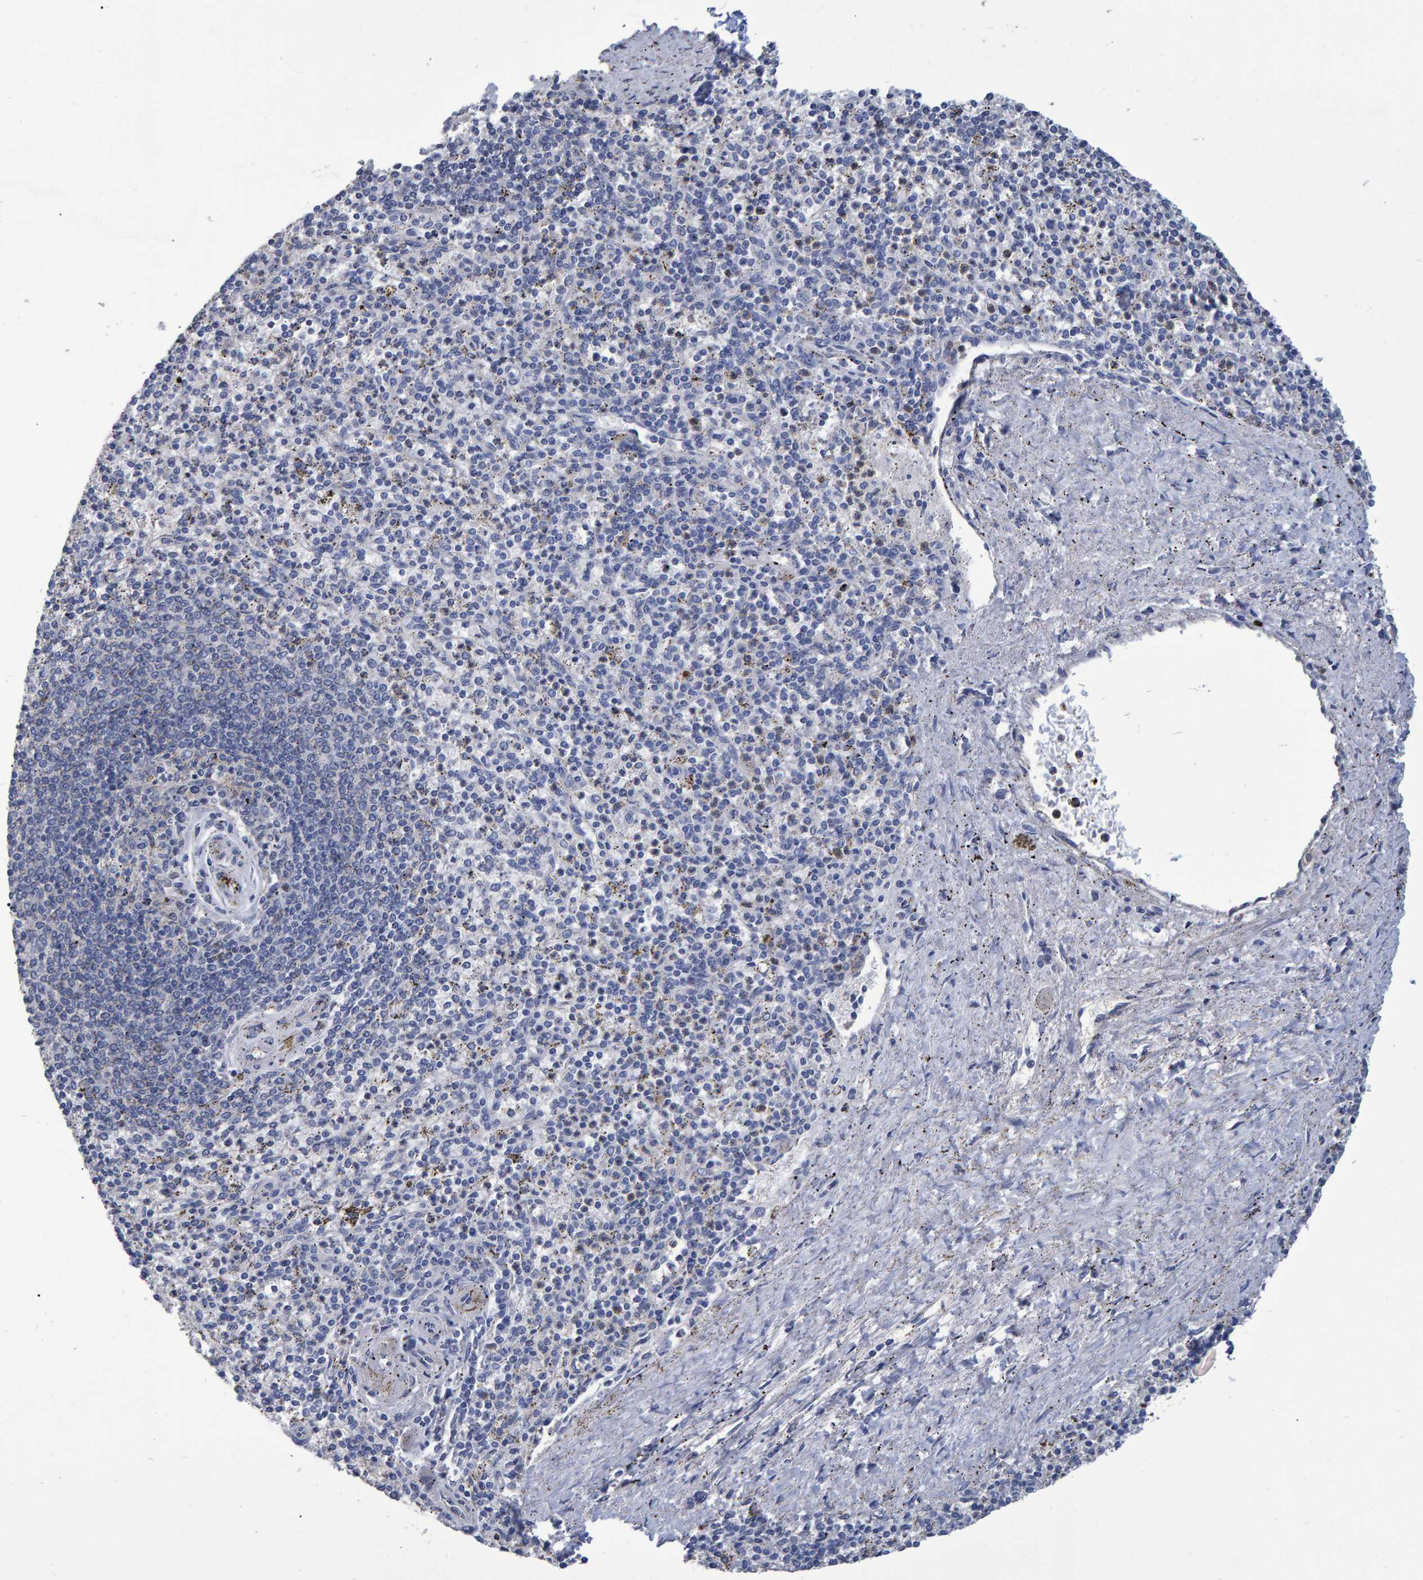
{"staining": {"intensity": "negative", "quantity": "none", "location": "none"}, "tissue": "spleen", "cell_type": "Cells in red pulp", "image_type": "normal", "snomed": [{"axis": "morphology", "description": "Normal tissue, NOS"}, {"axis": "topography", "description": "Spleen"}], "caption": "This is an immunohistochemistry micrograph of benign spleen. There is no staining in cells in red pulp.", "gene": "HEMGN", "patient": {"sex": "male", "age": 72}}